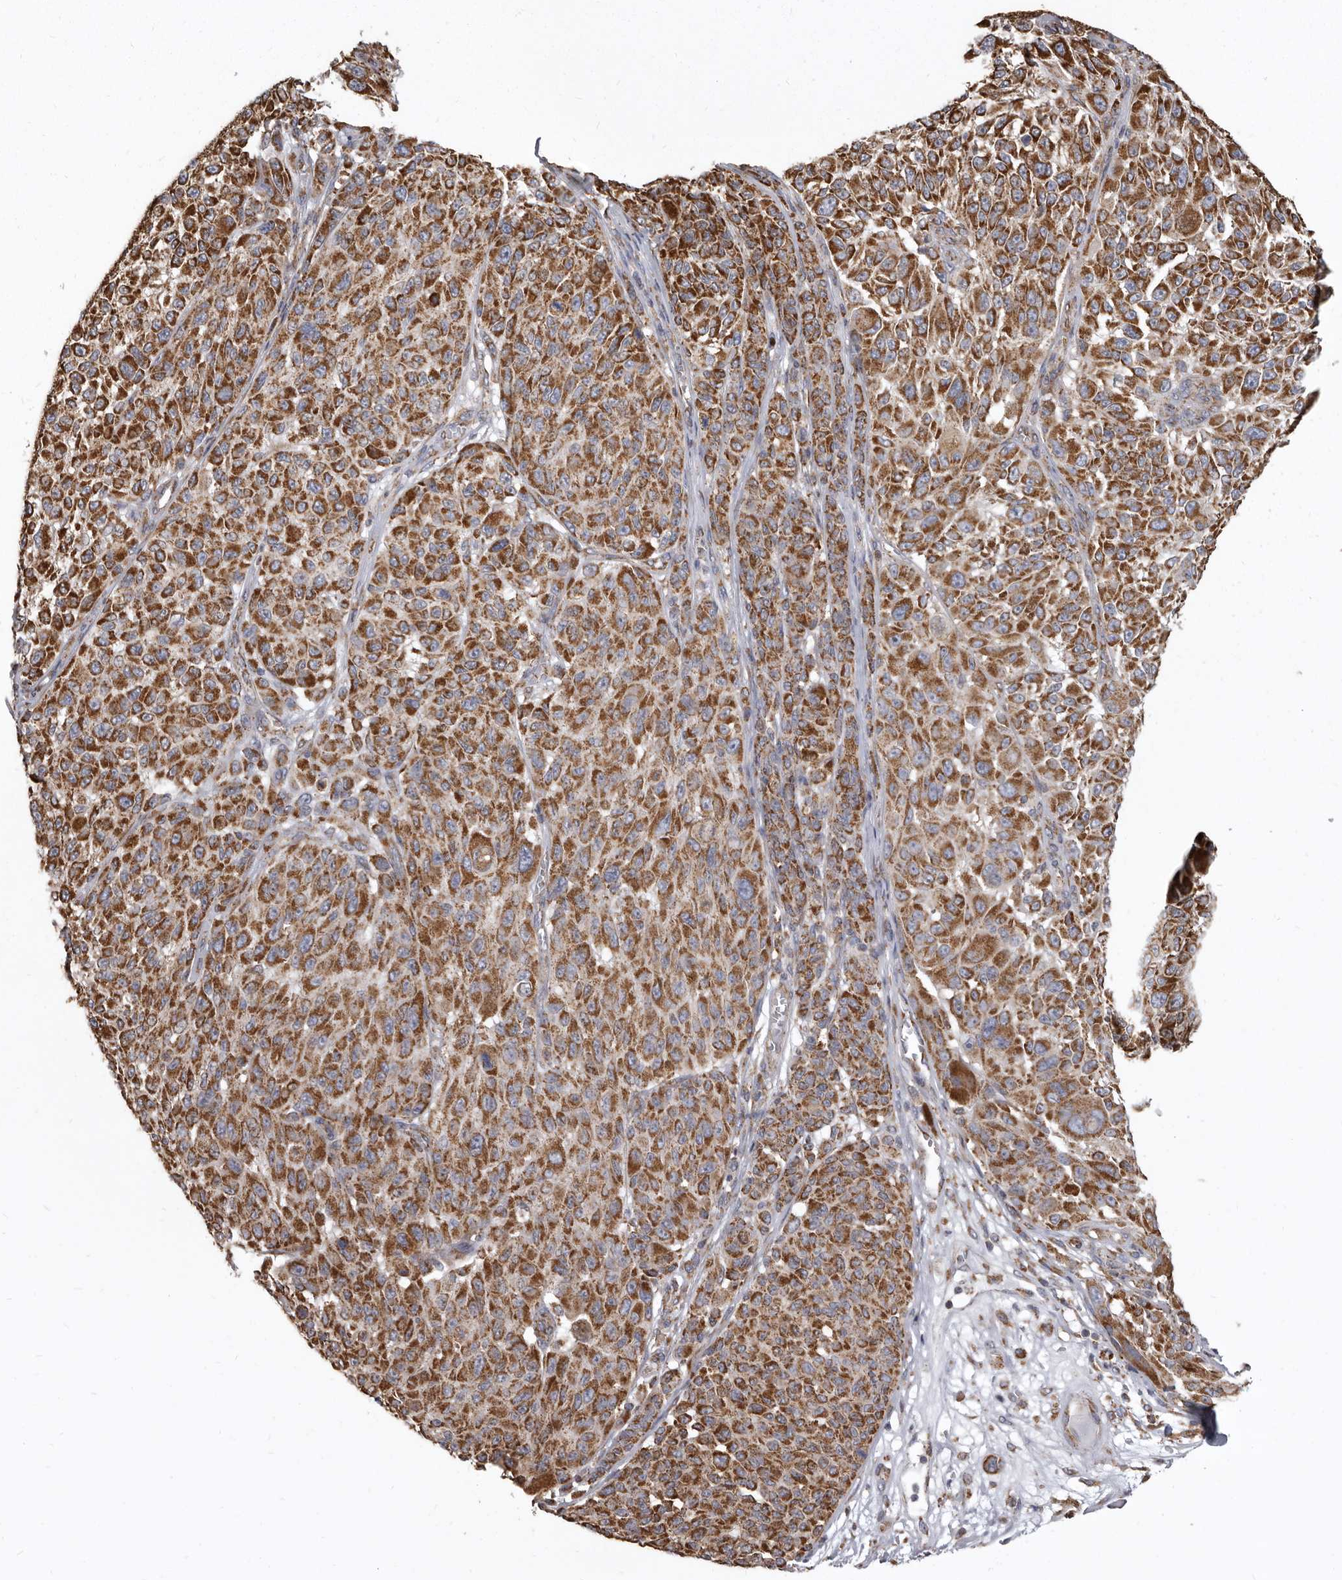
{"staining": {"intensity": "strong", "quantity": ">75%", "location": "cytoplasmic/membranous"}, "tissue": "melanoma", "cell_type": "Tumor cells", "image_type": "cancer", "snomed": [{"axis": "morphology", "description": "Malignant melanoma, NOS"}, {"axis": "topography", "description": "Skin"}], "caption": "Tumor cells exhibit high levels of strong cytoplasmic/membranous positivity in approximately >75% of cells in human malignant melanoma.", "gene": "CDK5RAP3", "patient": {"sex": "male", "age": 83}}